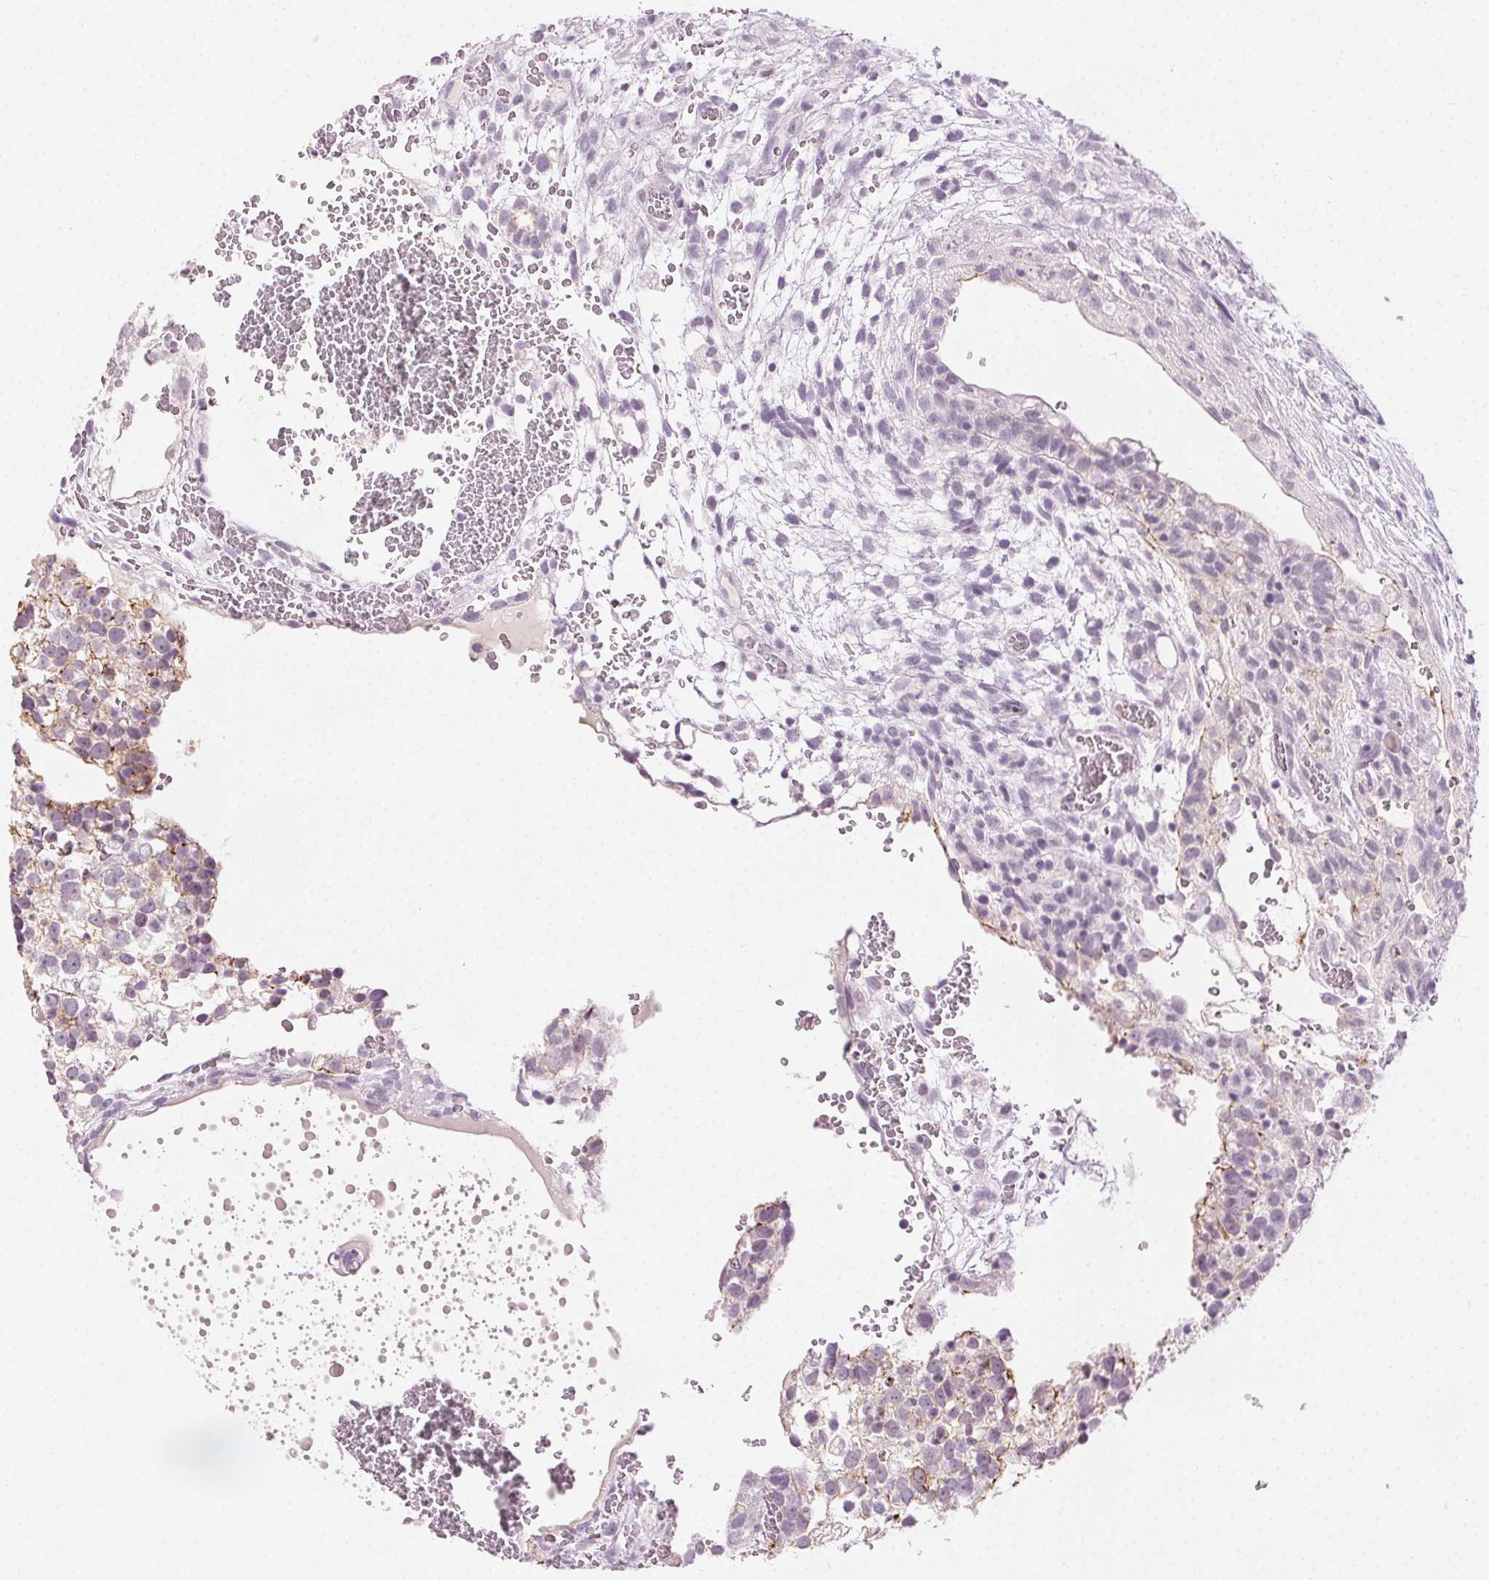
{"staining": {"intensity": "negative", "quantity": "none", "location": "none"}, "tissue": "testis cancer", "cell_type": "Tumor cells", "image_type": "cancer", "snomed": [{"axis": "morphology", "description": "Normal tissue, NOS"}, {"axis": "morphology", "description": "Carcinoma, Embryonal, NOS"}, {"axis": "topography", "description": "Testis"}], "caption": "Embryonal carcinoma (testis) was stained to show a protein in brown. There is no significant positivity in tumor cells. Brightfield microscopy of immunohistochemistry (IHC) stained with DAB (3,3'-diaminobenzidine) (brown) and hematoxylin (blue), captured at high magnification.", "gene": "AIF1L", "patient": {"sex": "male", "age": 32}}